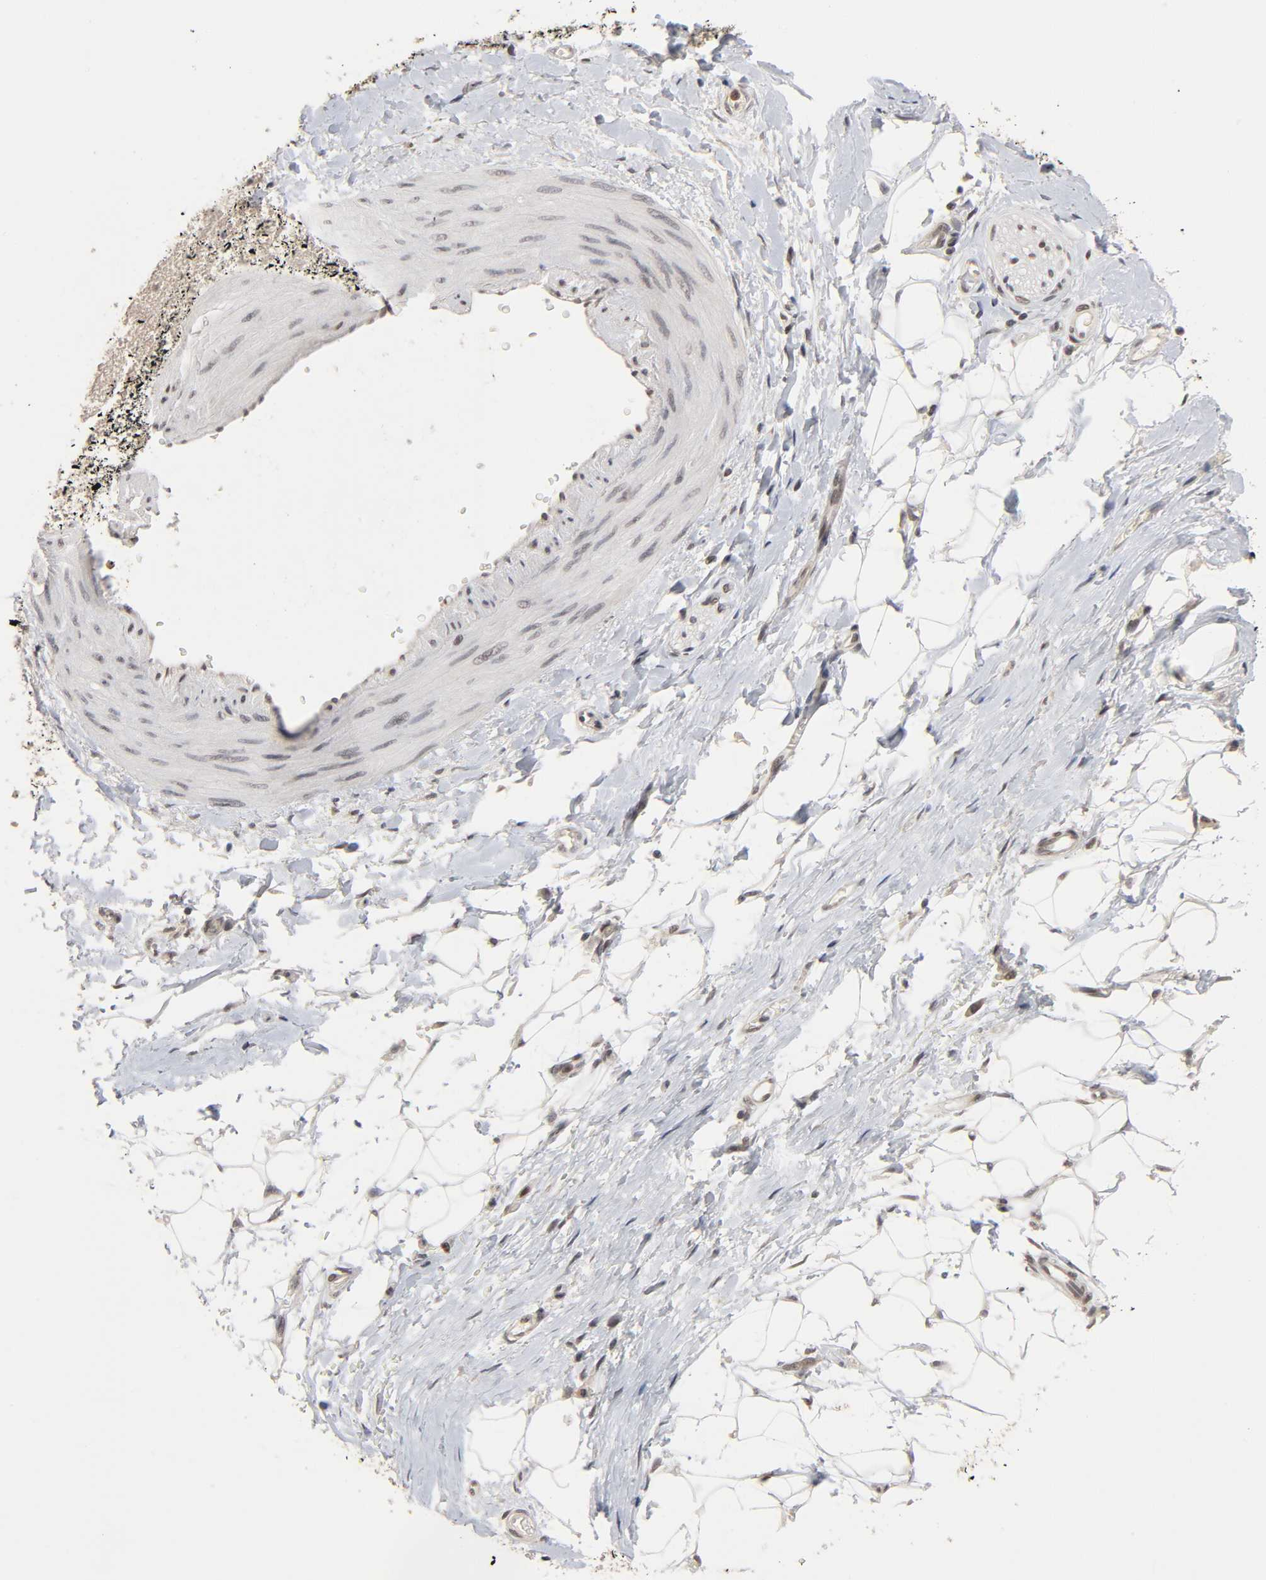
{"staining": {"intensity": "weak", "quantity": ">75%", "location": "nuclear"}, "tissue": "adipose tissue", "cell_type": "Adipocytes", "image_type": "normal", "snomed": [{"axis": "morphology", "description": "Normal tissue, NOS"}, {"axis": "morphology", "description": "Urothelial carcinoma, High grade"}, {"axis": "topography", "description": "Vascular tissue"}, {"axis": "topography", "description": "Urinary bladder"}], "caption": "An IHC image of normal tissue is shown. Protein staining in brown highlights weak nuclear positivity in adipose tissue within adipocytes.", "gene": "EP300", "patient": {"sex": "female", "age": 56}}